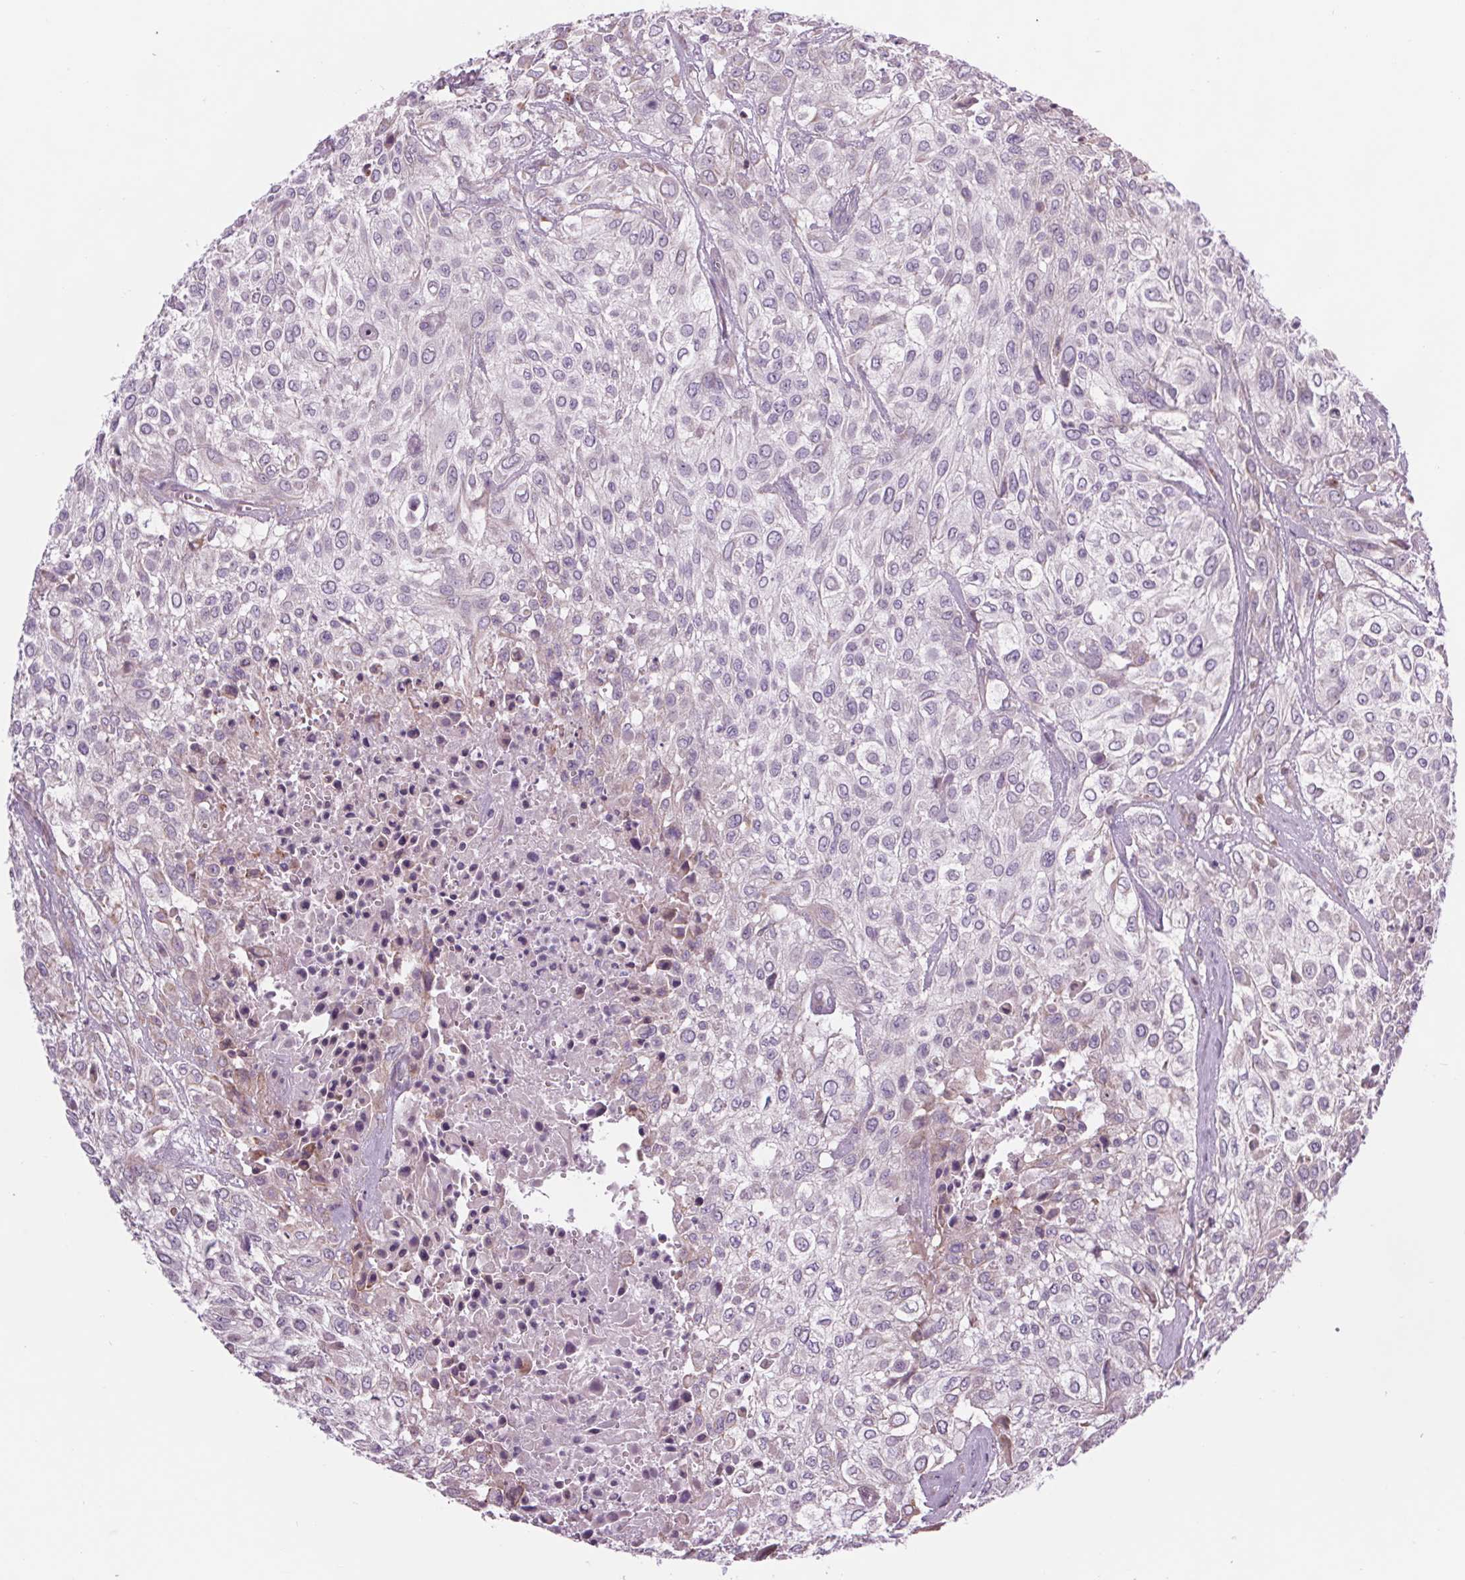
{"staining": {"intensity": "negative", "quantity": "none", "location": "none"}, "tissue": "urothelial cancer", "cell_type": "Tumor cells", "image_type": "cancer", "snomed": [{"axis": "morphology", "description": "Urothelial carcinoma, High grade"}, {"axis": "topography", "description": "Urinary bladder"}], "caption": "The image reveals no significant staining in tumor cells of high-grade urothelial carcinoma.", "gene": "SAMD5", "patient": {"sex": "male", "age": 57}}